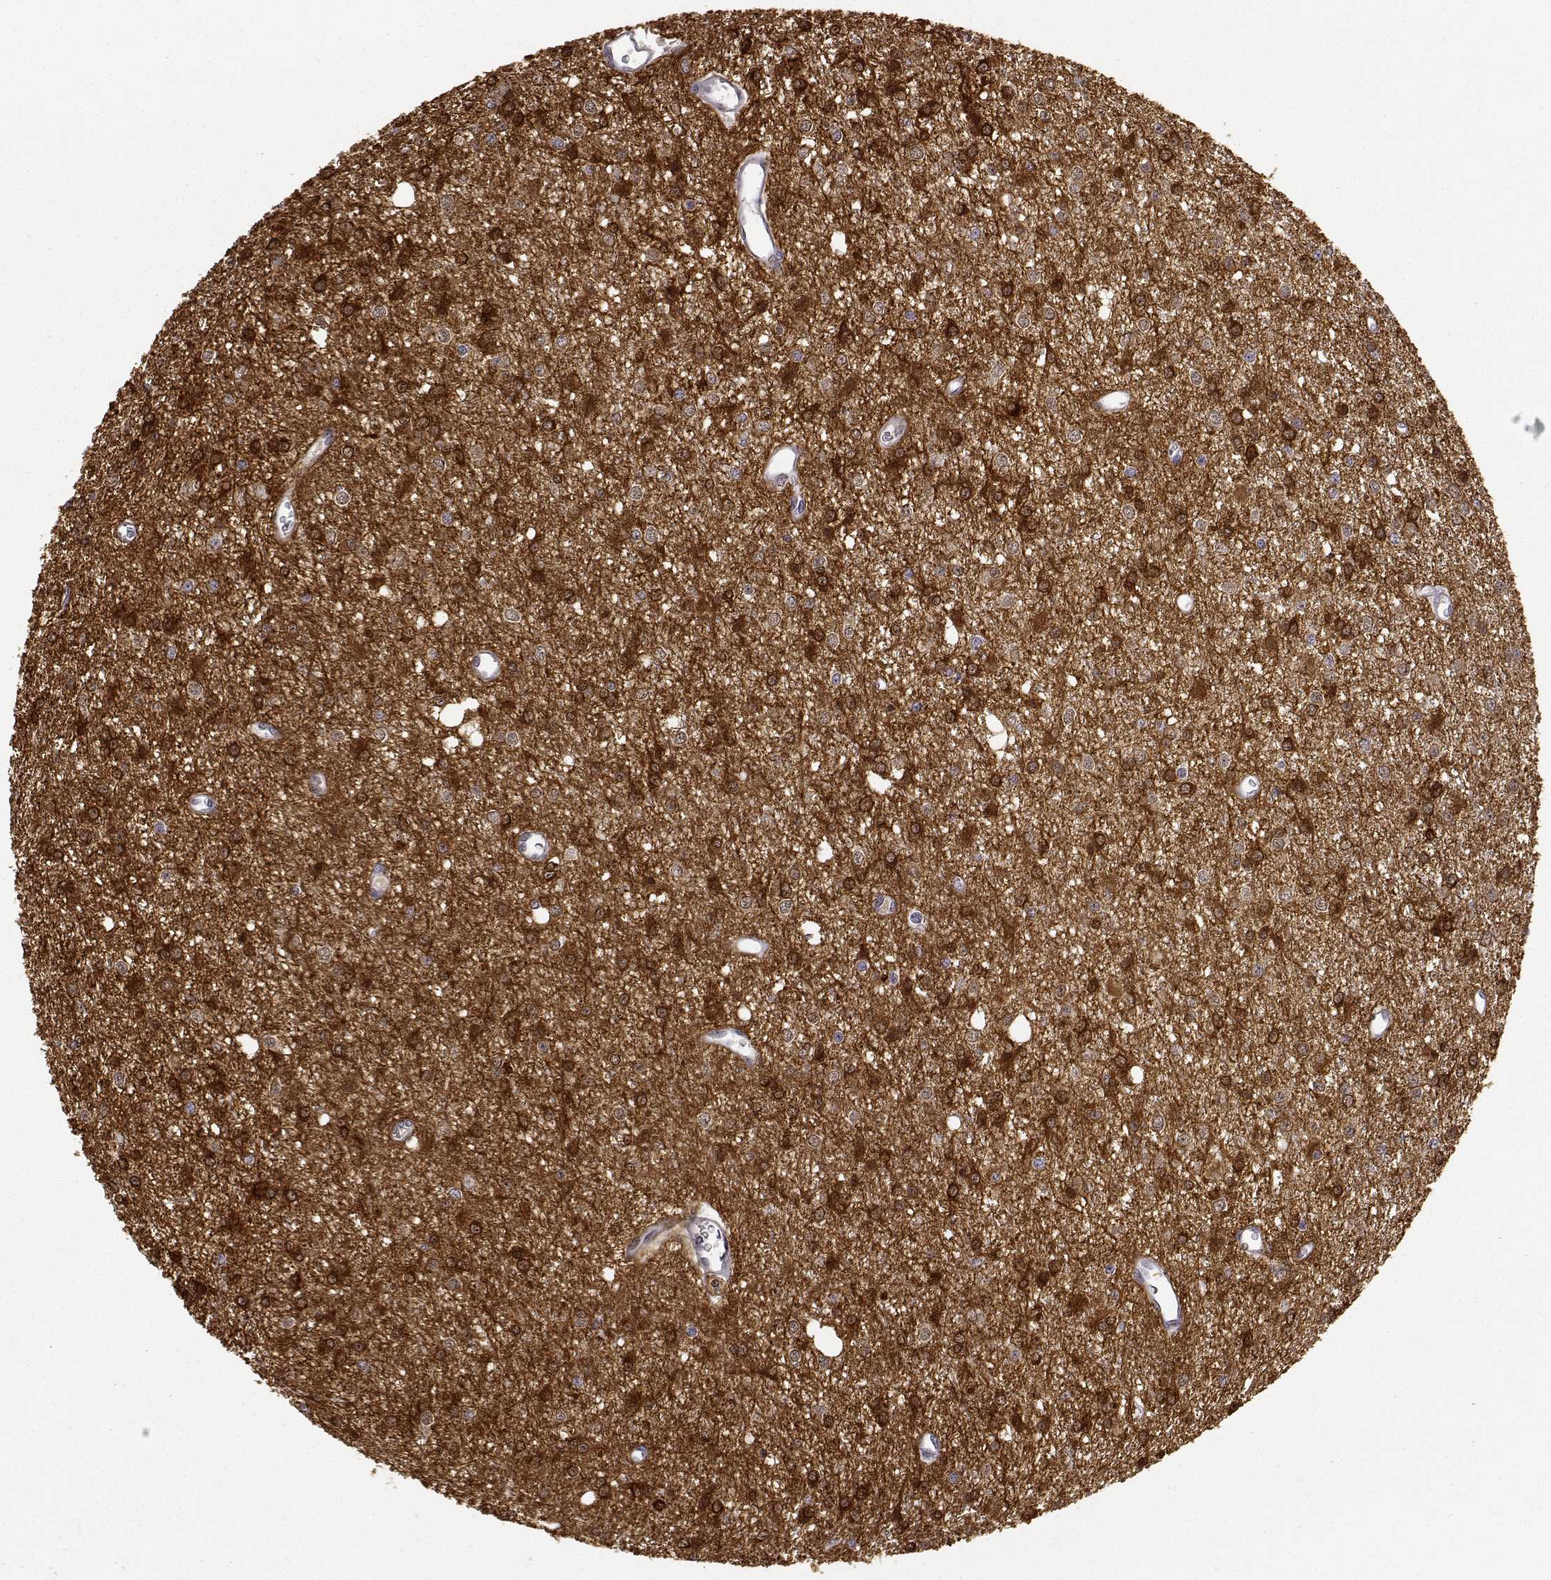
{"staining": {"intensity": "strong", "quantity": ">75%", "location": "cytoplasmic/membranous,nuclear"}, "tissue": "glioma", "cell_type": "Tumor cells", "image_type": "cancer", "snomed": [{"axis": "morphology", "description": "Glioma, malignant, Low grade"}, {"axis": "topography", "description": "Brain"}], "caption": "Tumor cells demonstrate strong cytoplasmic/membranous and nuclear expression in approximately >75% of cells in glioma. (Brightfield microscopy of DAB IHC at high magnification).", "gene": "PHGDH", "patient": {"sex": "female", "age": 45}}